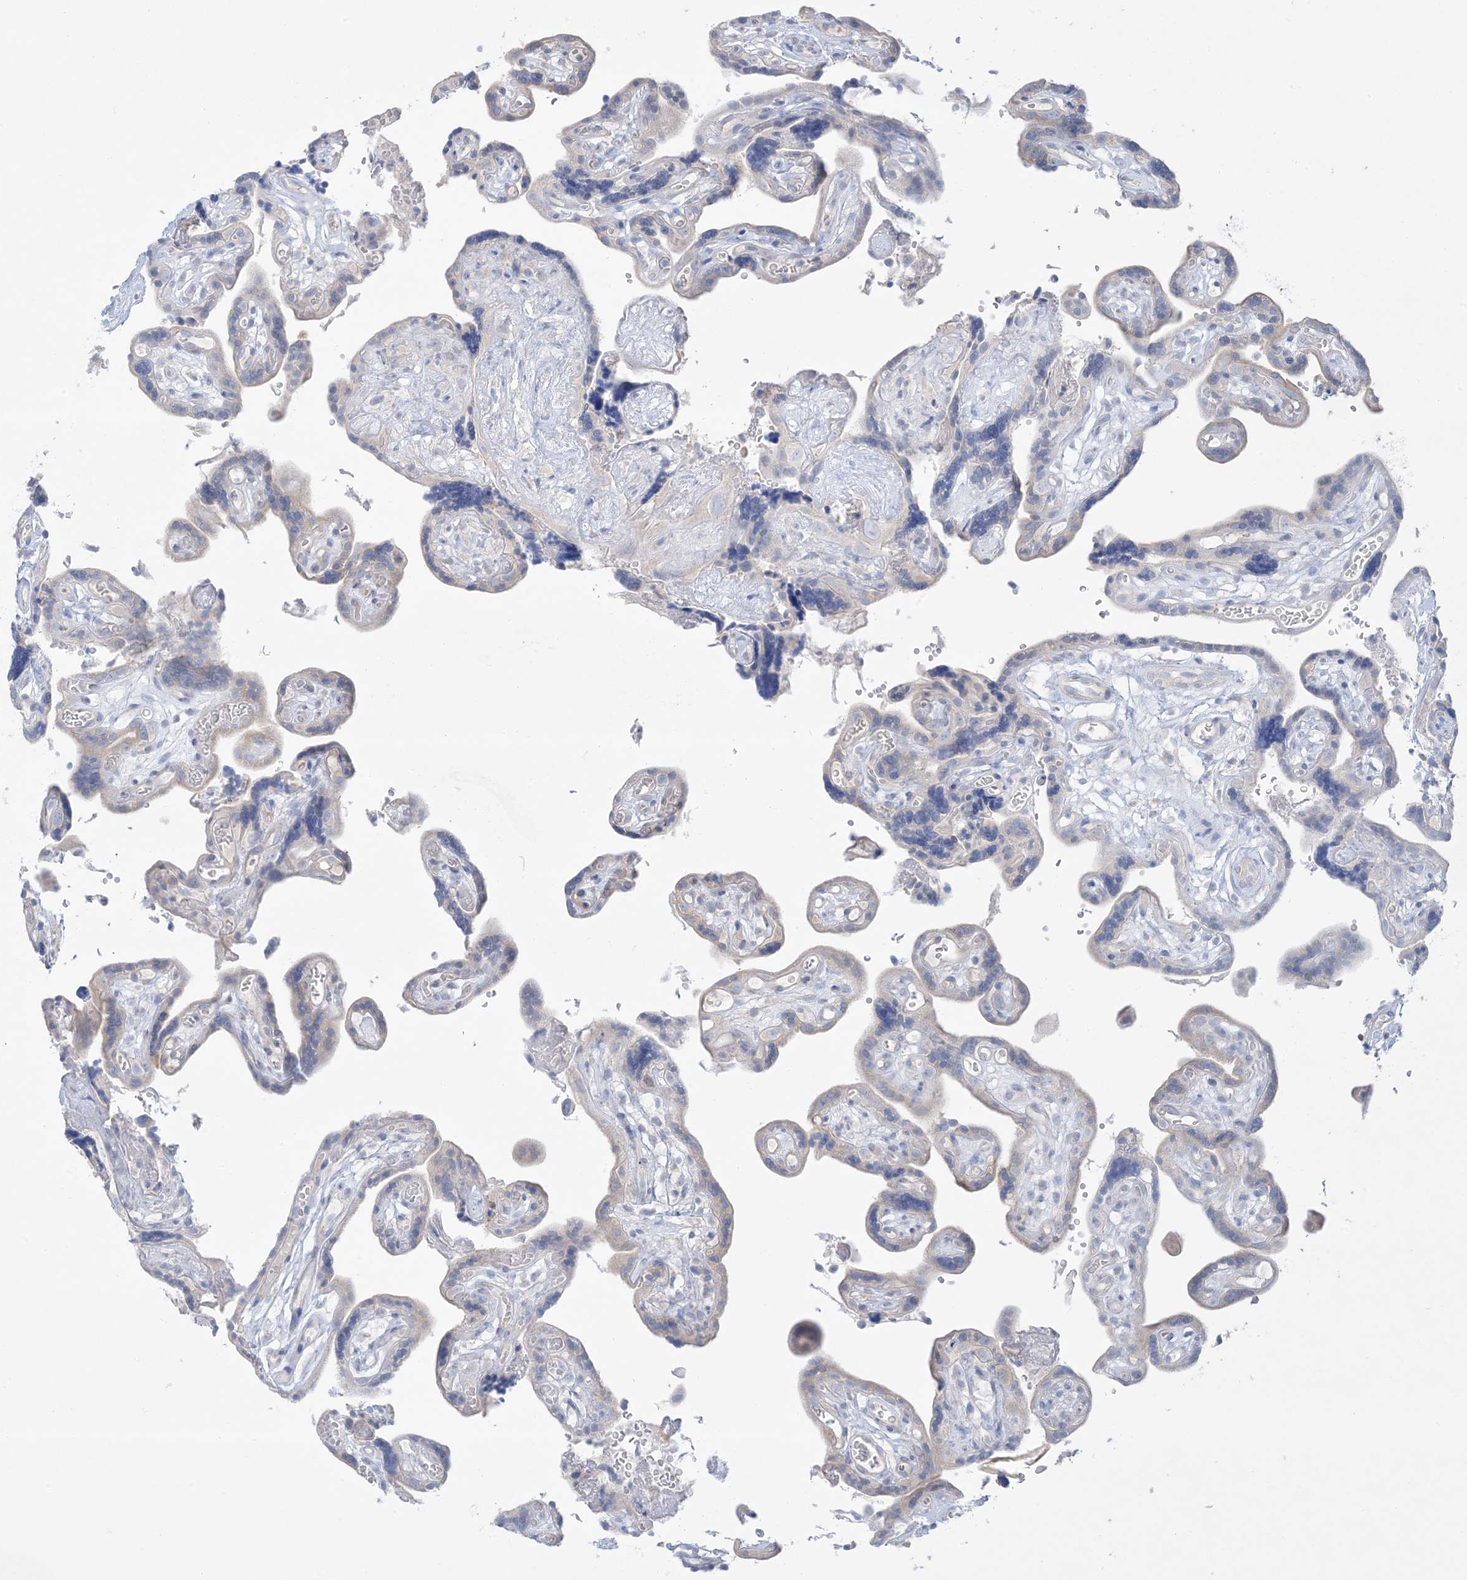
{"staining": {"intensity": "negative", "quantity": "none", "location": "none"}, "tissue": "placenta", "cell_type": "Decidual cells", "image_type": "normal", "snomed": [{"axis": "morphology", "description": "Normal tissue, NOS"}, {"axis": "topography", "description": "Placenta"}], "caption": "IHC of unremarkable placenta demonstrates no expression in decidual cells.", "gene": "FAM184A", "patient": {"sex": "female", "age": 30}}